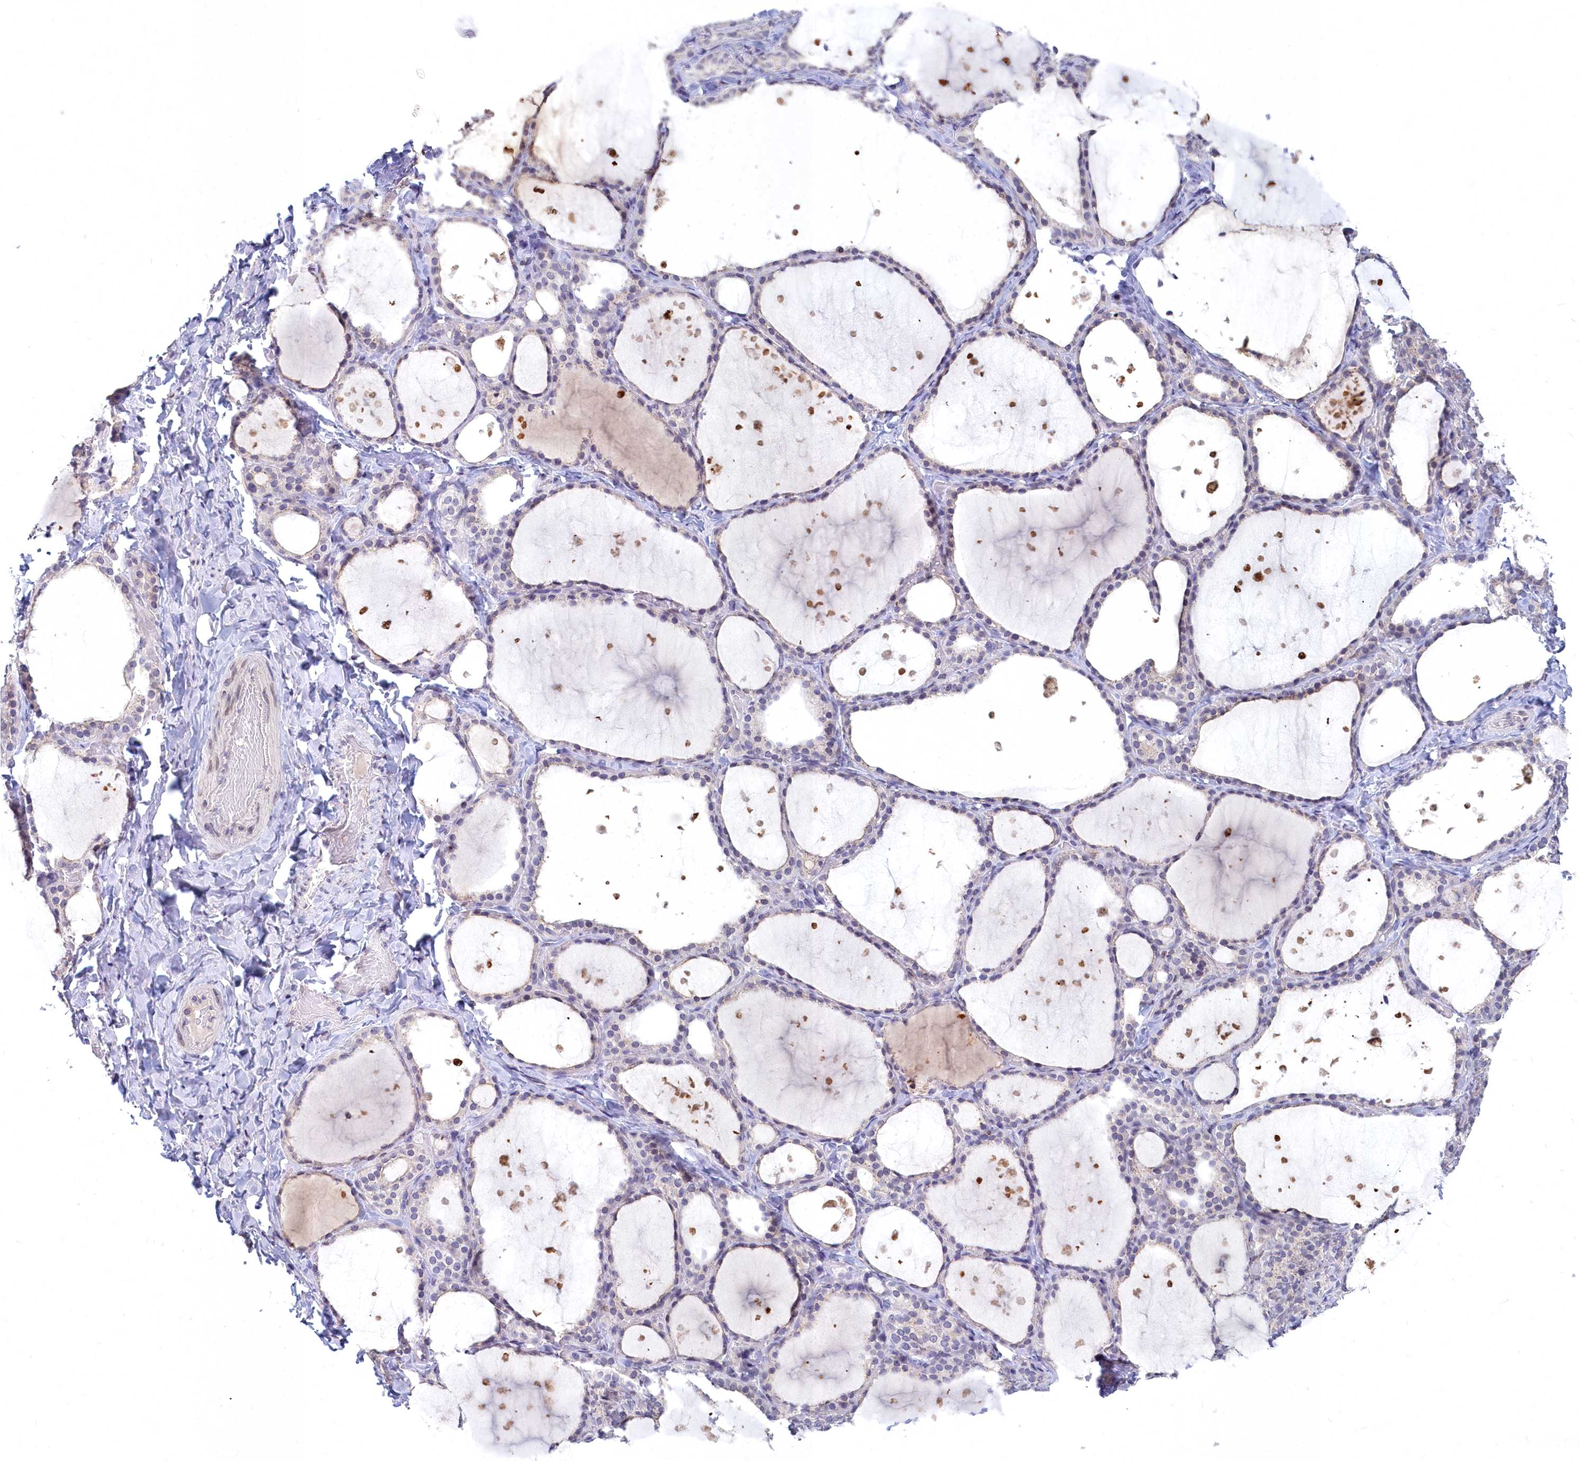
{"staining": {"intensity": "moderate", "quantity": "<25%", "location": "cytoplasmic/membranous"}, "tissue": "thyroid gland", "cell_type": "Glandular cells", "image_type": "normal", "snomed": [{"axis": "morphology", "description": "Normal tissue, NOS"}, {"axis": "topography", "description": "Thyroid gland"}], "caption": "An immunohistochemistry image of normal tissue is shown. Protein staining in brown shows moderate cytoplasmic/membranous positivity in thyroid gland within glandular cells.", "gene": "NOXA1", "patient": {"sex": "female", "age": 44}}